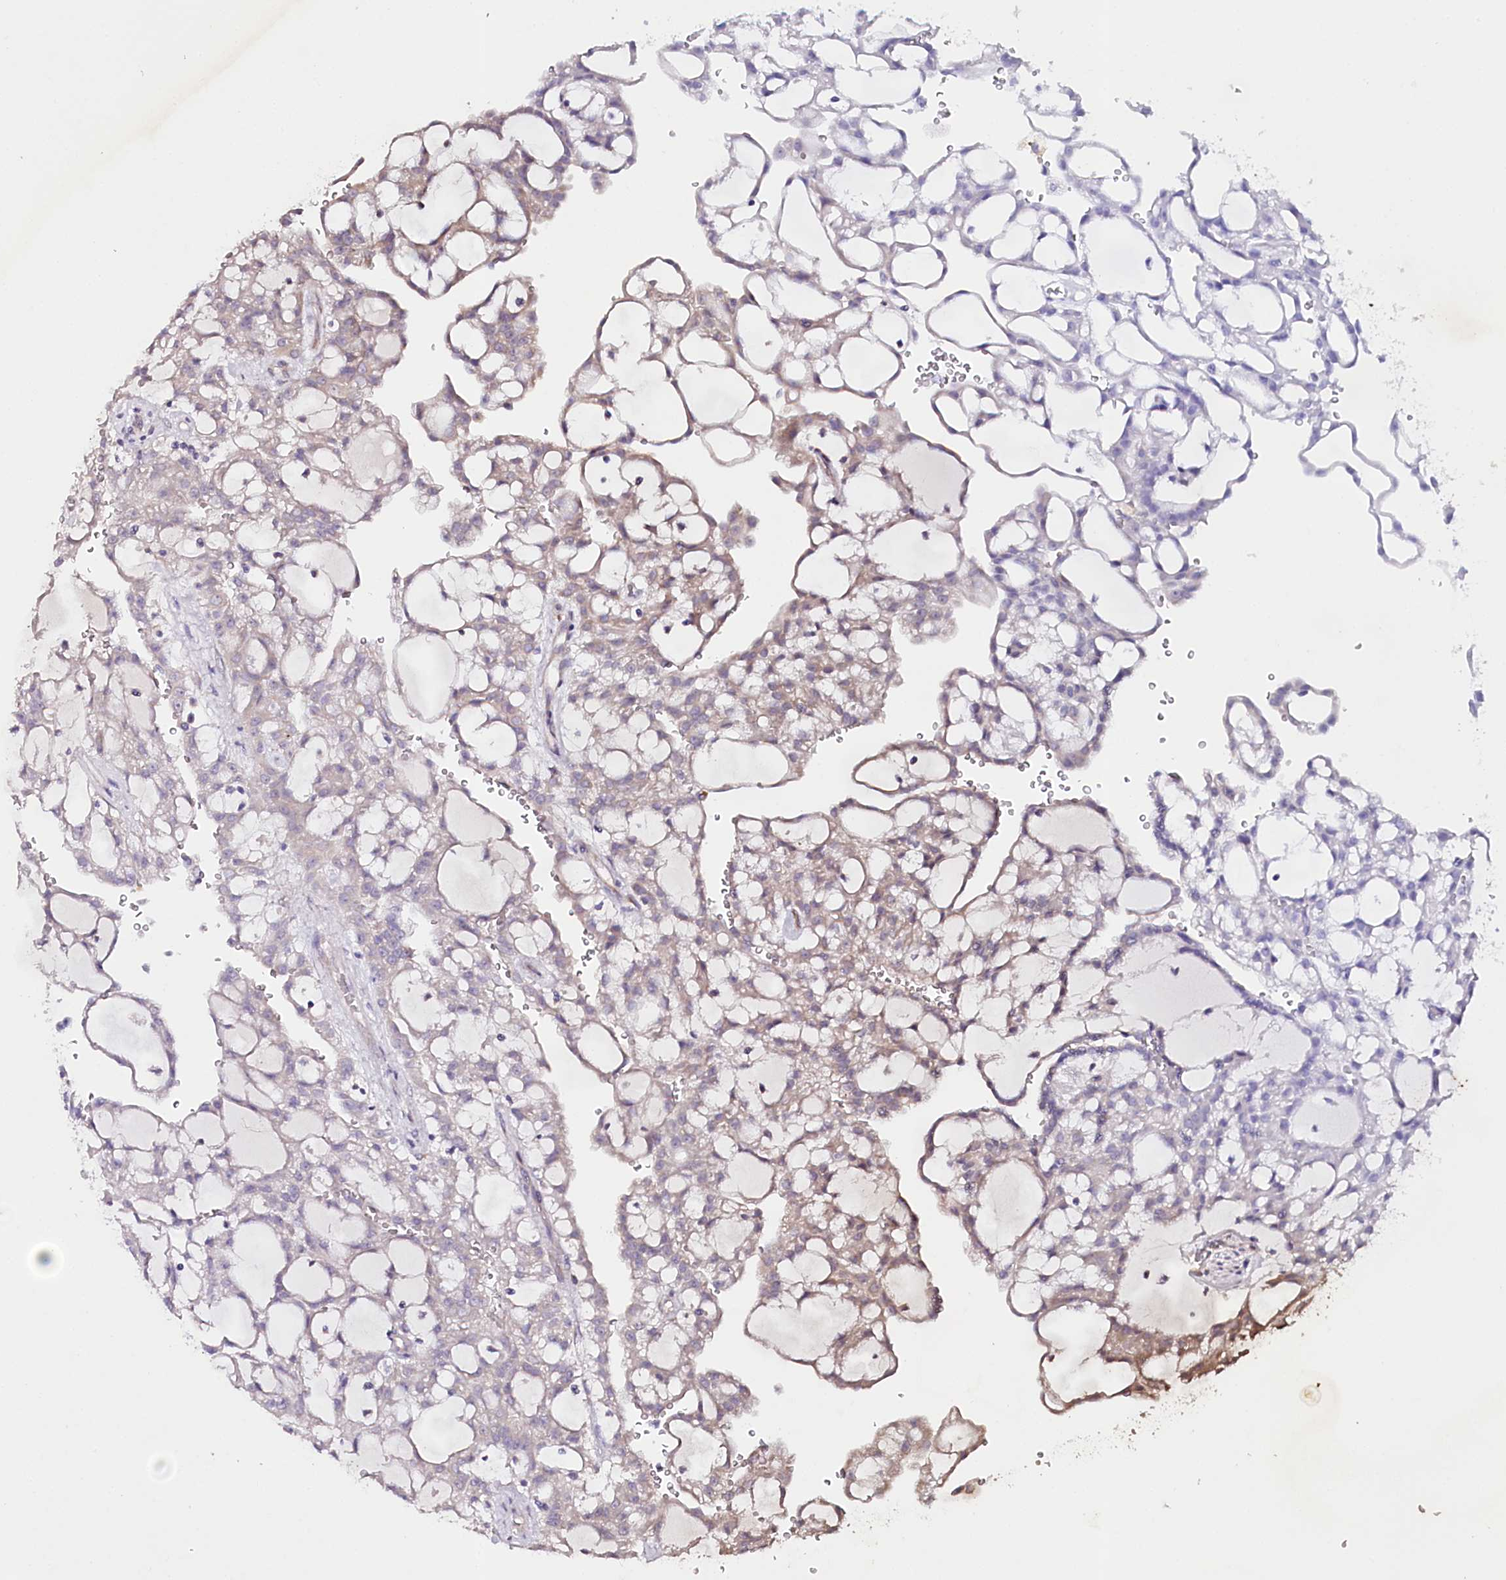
{"staining": {"intensity": "weak", "quantity": "<25%", "location": "cytoplasmic/membranous"}, "tissue": "renal cancer", "cell_type": "Tumor cells", "image_type": "cancer", "snomed": [{"axis": "morphology", "description": "Adenocarcinoma, NOS"}, {"axis": "topography", "description": "Kidney"}], "caption": "High magnification brightfield microscopy of renal adenocarcinoma stained with DAB (3,3'-diaminobenzidine) (brown) and counterstained with hematoxylin (blue): tumor cells show no significant staining.", "gene": "CSN3", "patient": {"sex": "male", "age": 63}}